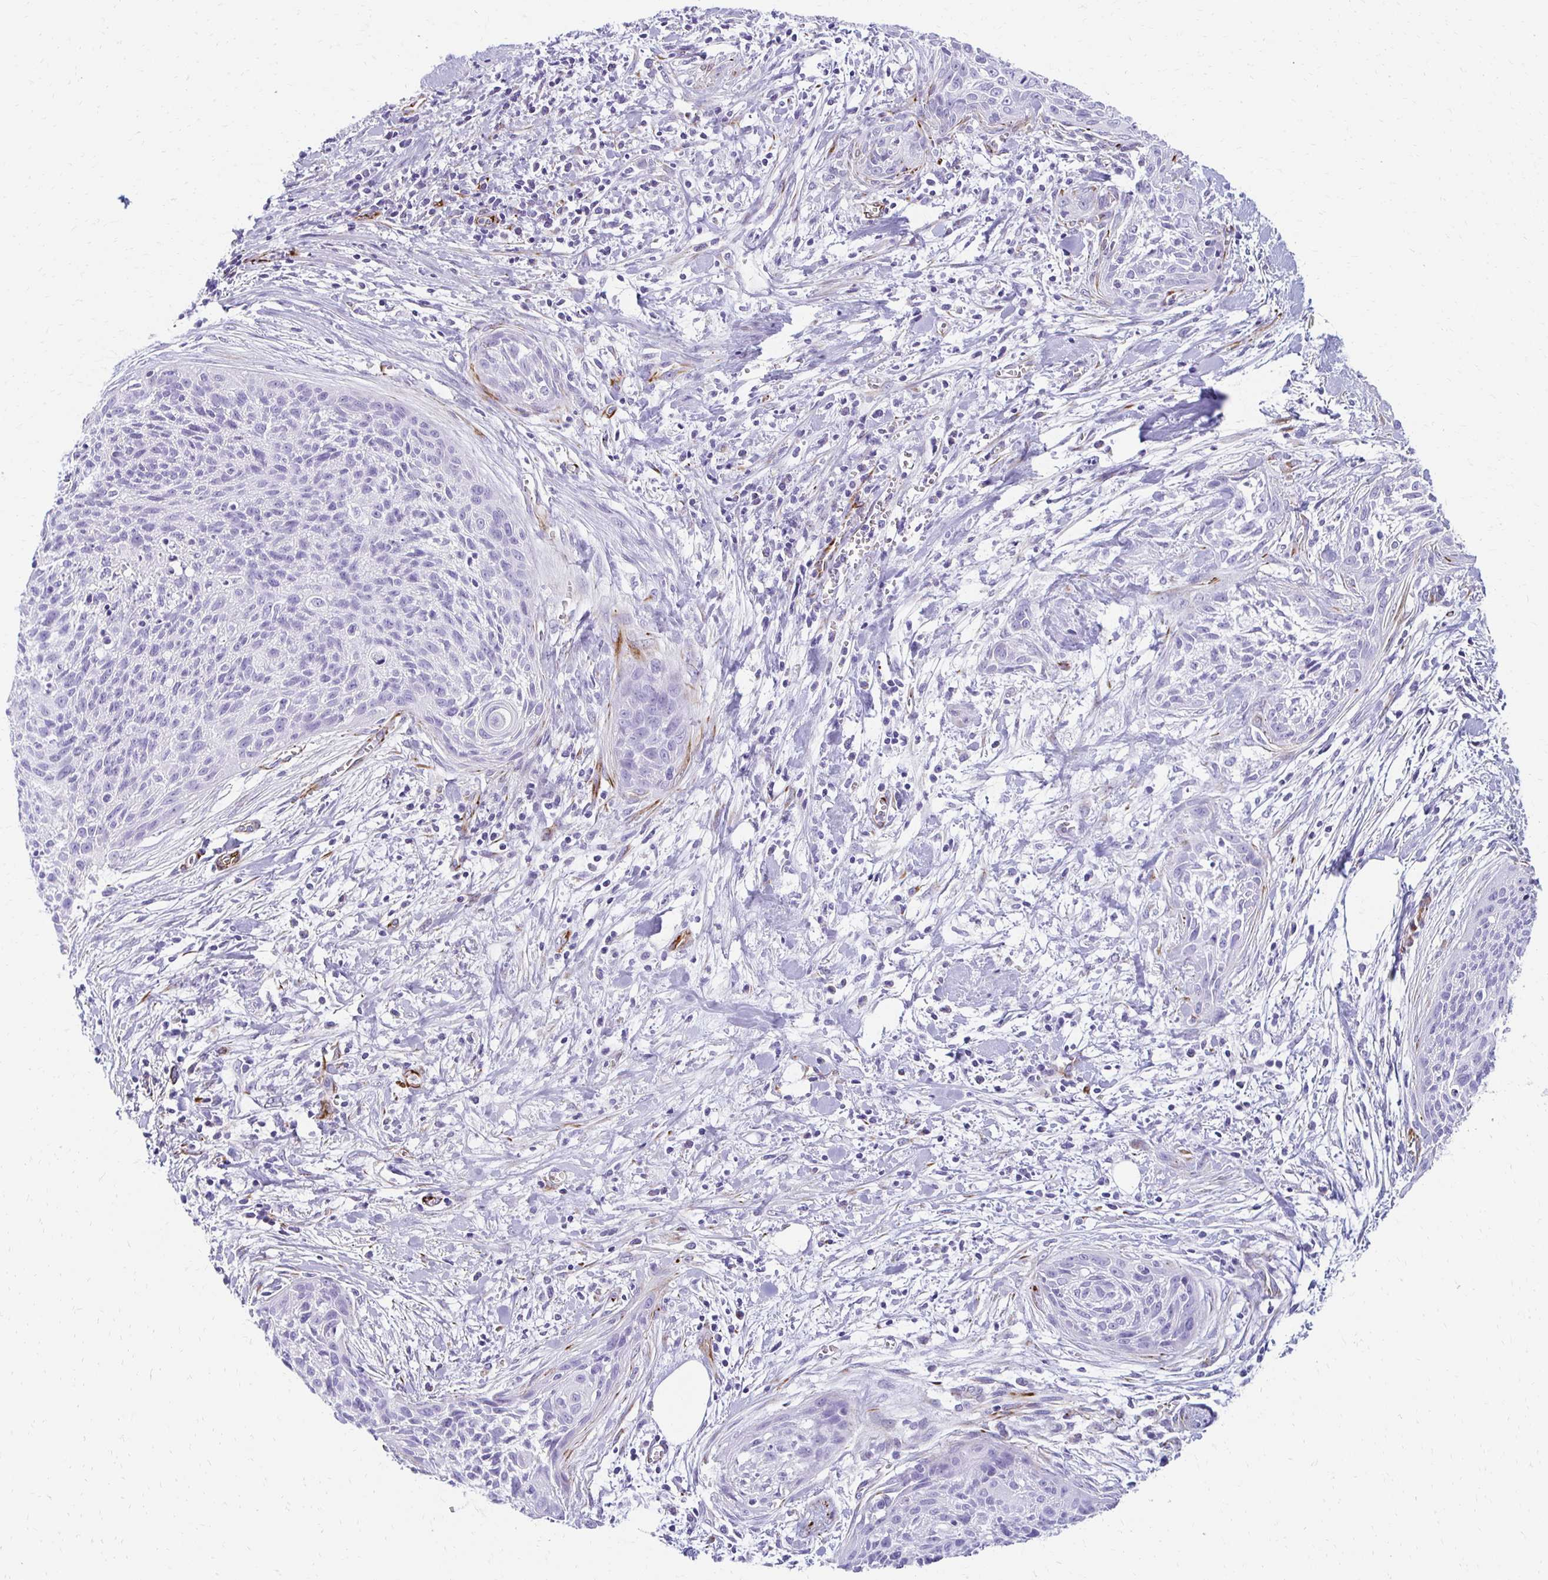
{"staining": {"intensity": "negative", "quantity": "none", "location": "none"}, "tissue": "cervical cancer", "cell_type": "Tumor cells", "image_type": "cancer", "snomed": [{"axis": "morphology", "description": "Squamous cell carcinoma, NOS"}, {"axis": "topography", "description": "Cervix"}], "caption": "An image of cervical cancer (squamous cell carcinoma) stained for a protein displays no brown staining in tumor cells.", "gene": "TMEM54", "patient": {"sex": "female", "age": 55}}